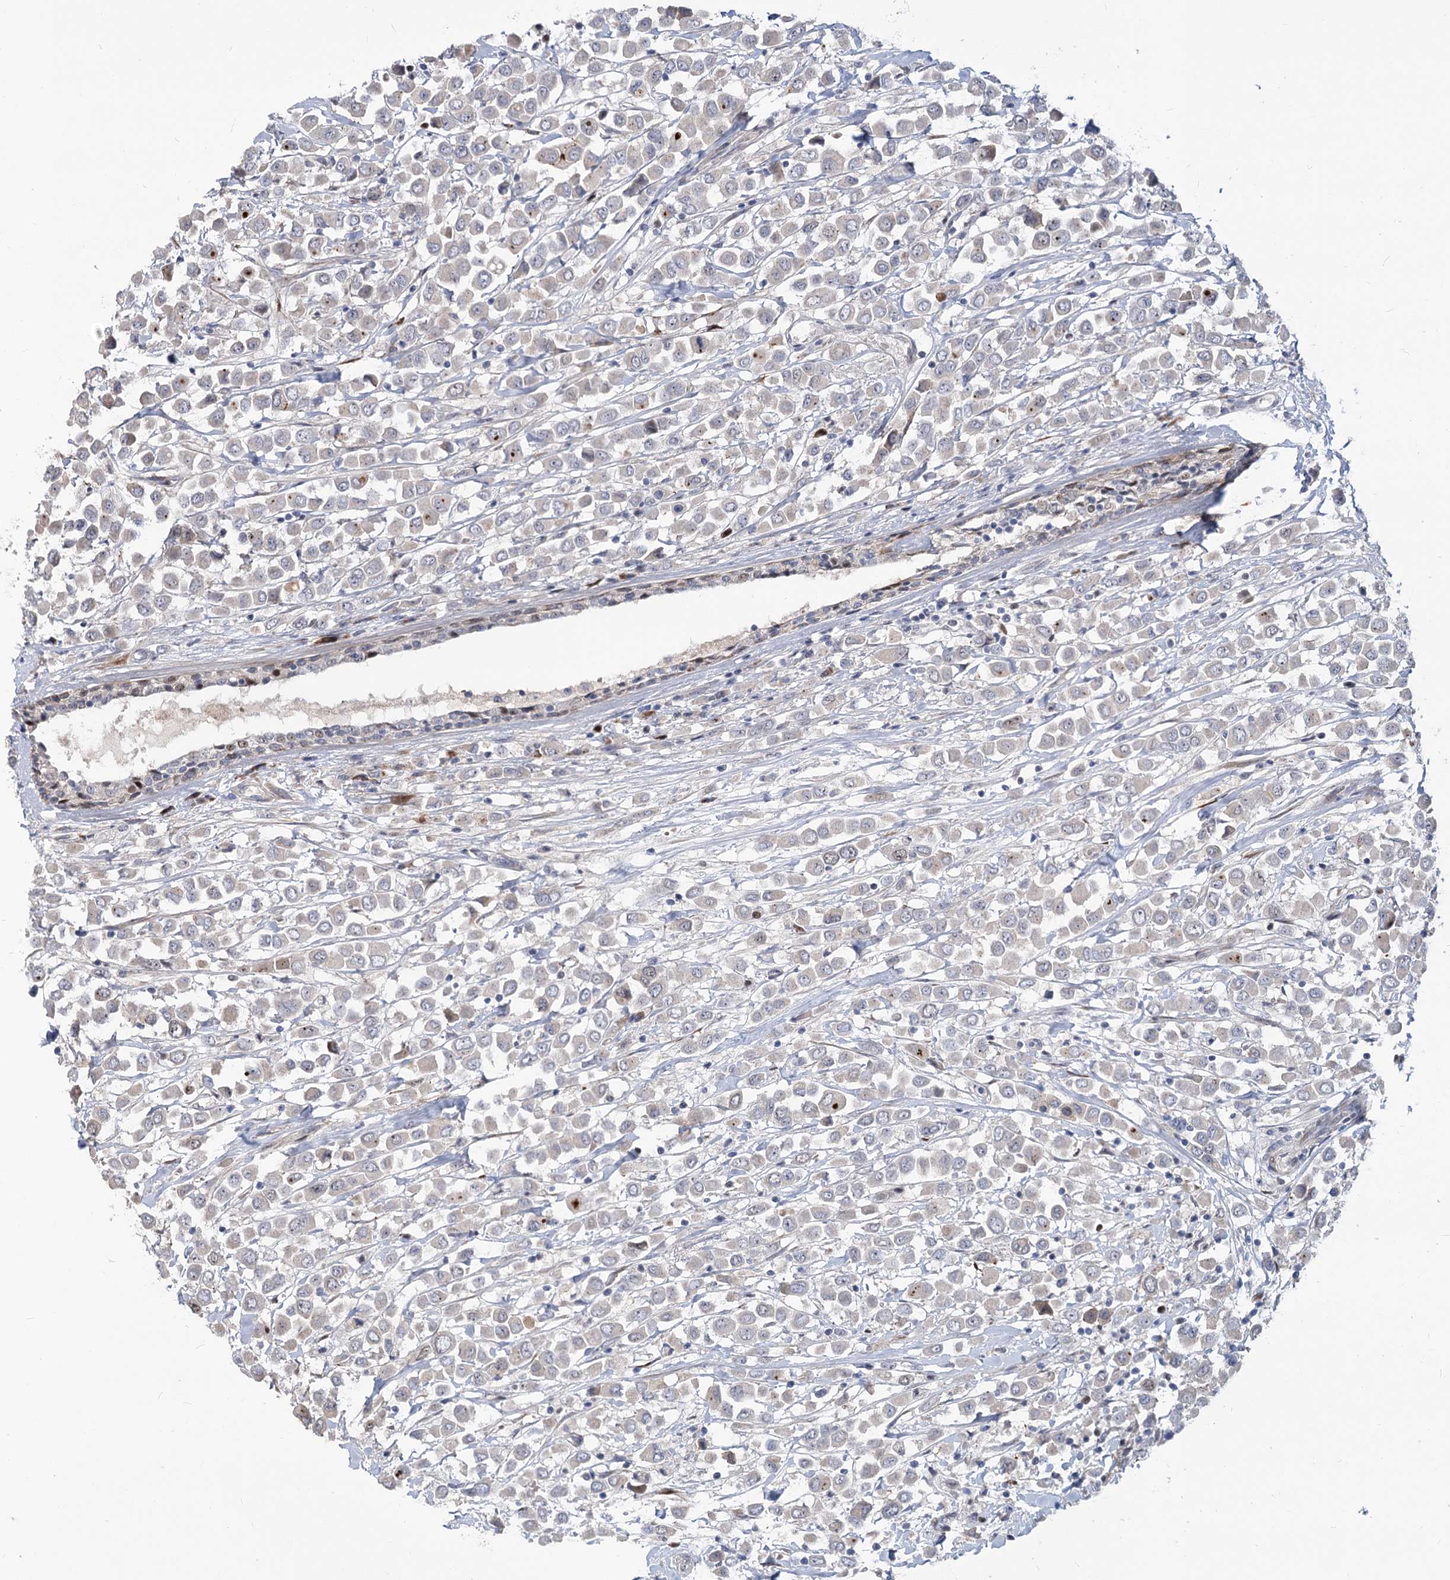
{"staining": {"intensity": "negative", "quantity": "none", "location": "none"}, "tissue": "breast cancer", "cell_type": "Tumor cells", "image_type": "cancer", "snomed": [{"axis": "morphology", "description": "Duct carcinoma"}, {"axis": "topography", "description": "Breast"}], "caption": "Protein analysis of breast intraductal carcinoma reveals no significant staining in tumor cells.", "gene": "PIK3C2A", "patient": {"sex": "female", "age": 61}}